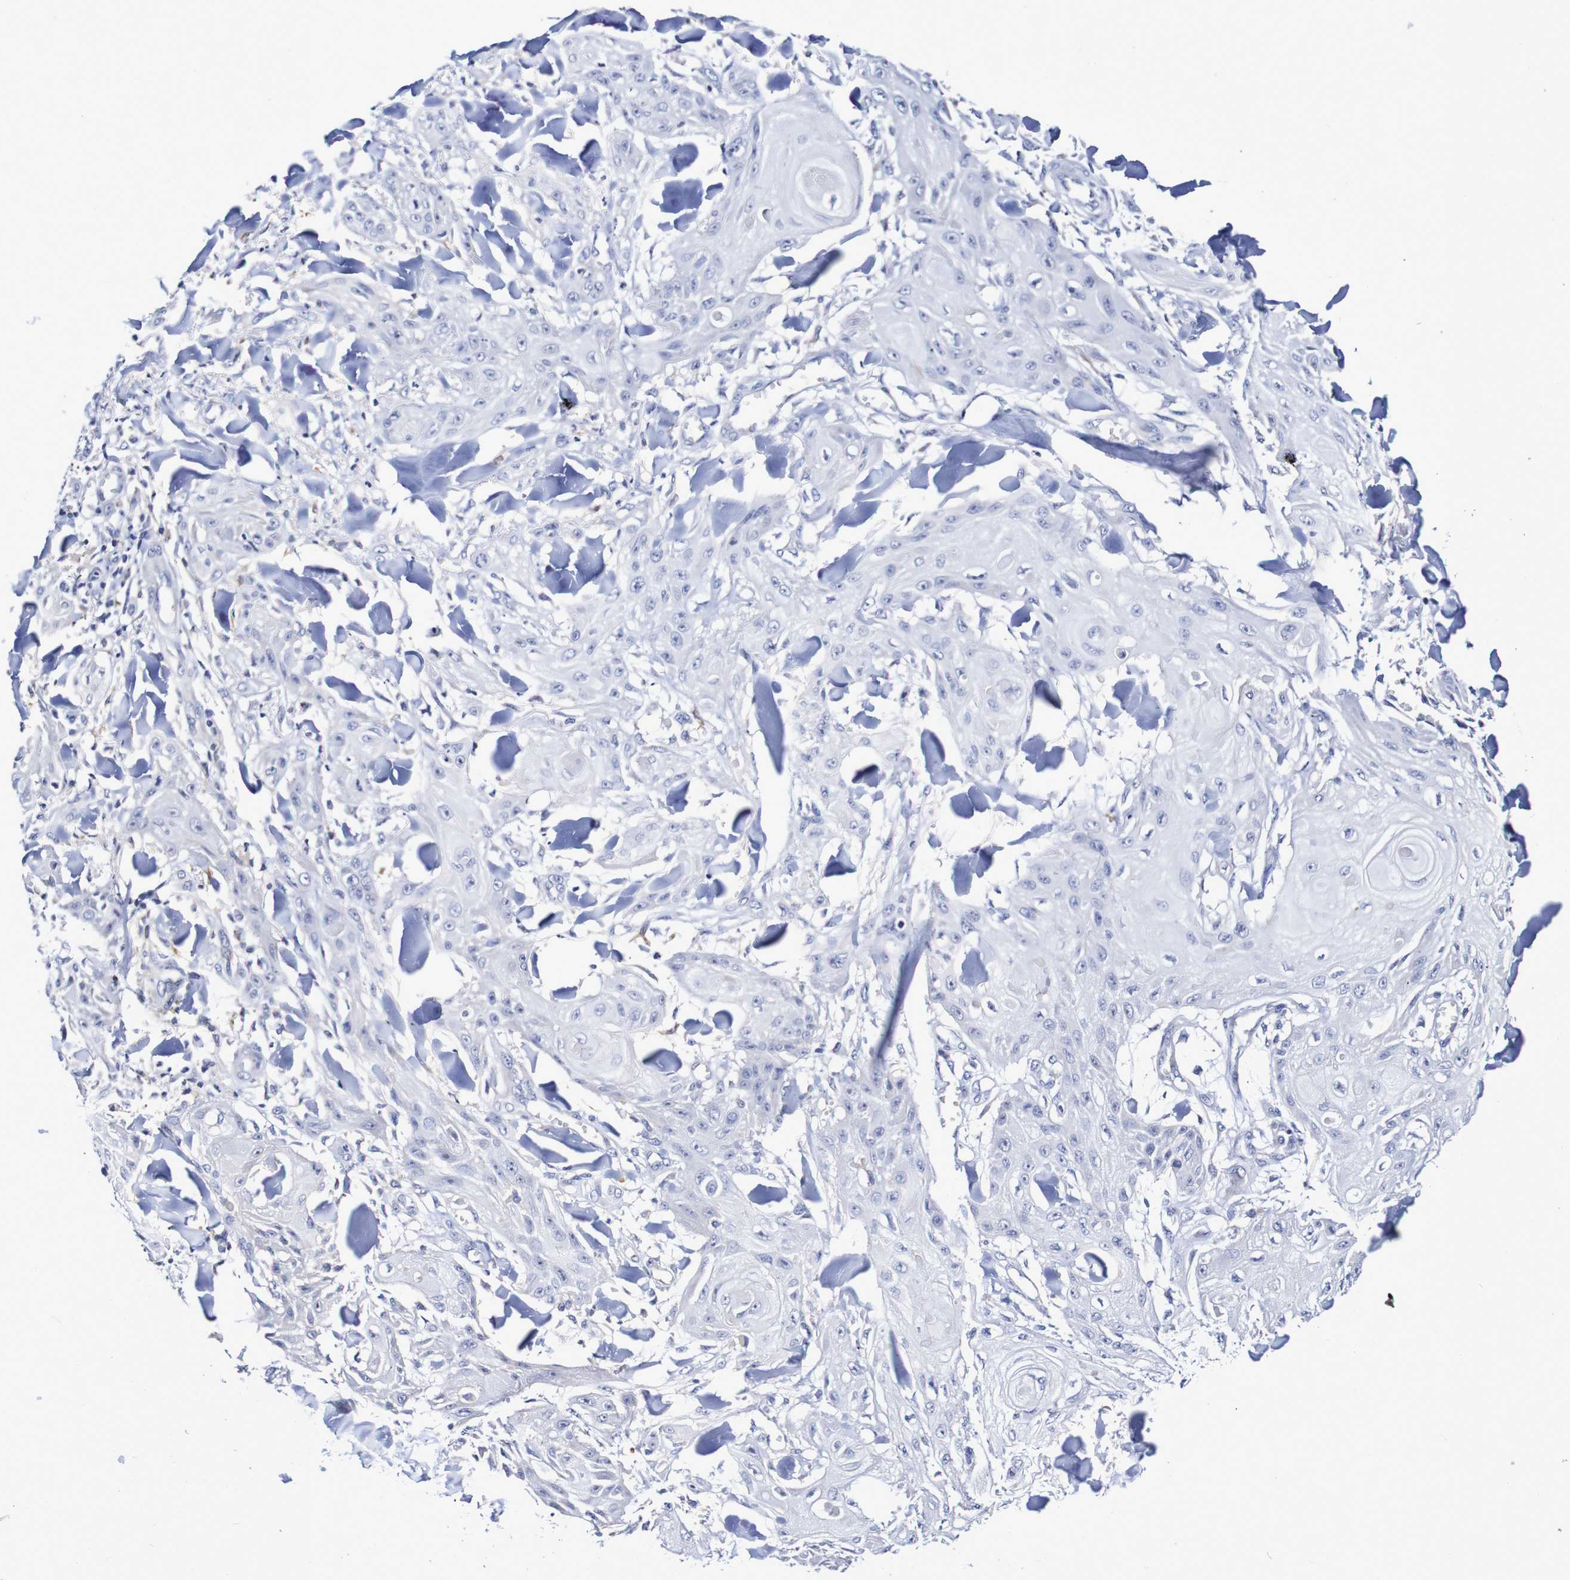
{"staining": {"intensity": "negative", "quantity": "none", "location": "none"}, "tissue": "skin cancer", "cell_type": "Tumor cells", "image_type": "cancer", "snomed": [{"axis": "morphology", "description": "Squamous cell carcinoma, NOS"}, {"axis": "topography", "description": "Skin"}], "caption": "DAB (3,3'-diaminobenzidine) immunohistochemical staining of human skin cancer (squamous cell carcinoma) demonstrates no significant expression in tumor cells.", "gene": "SEZ6", "patient": {"sex": "male", "age": 74}}